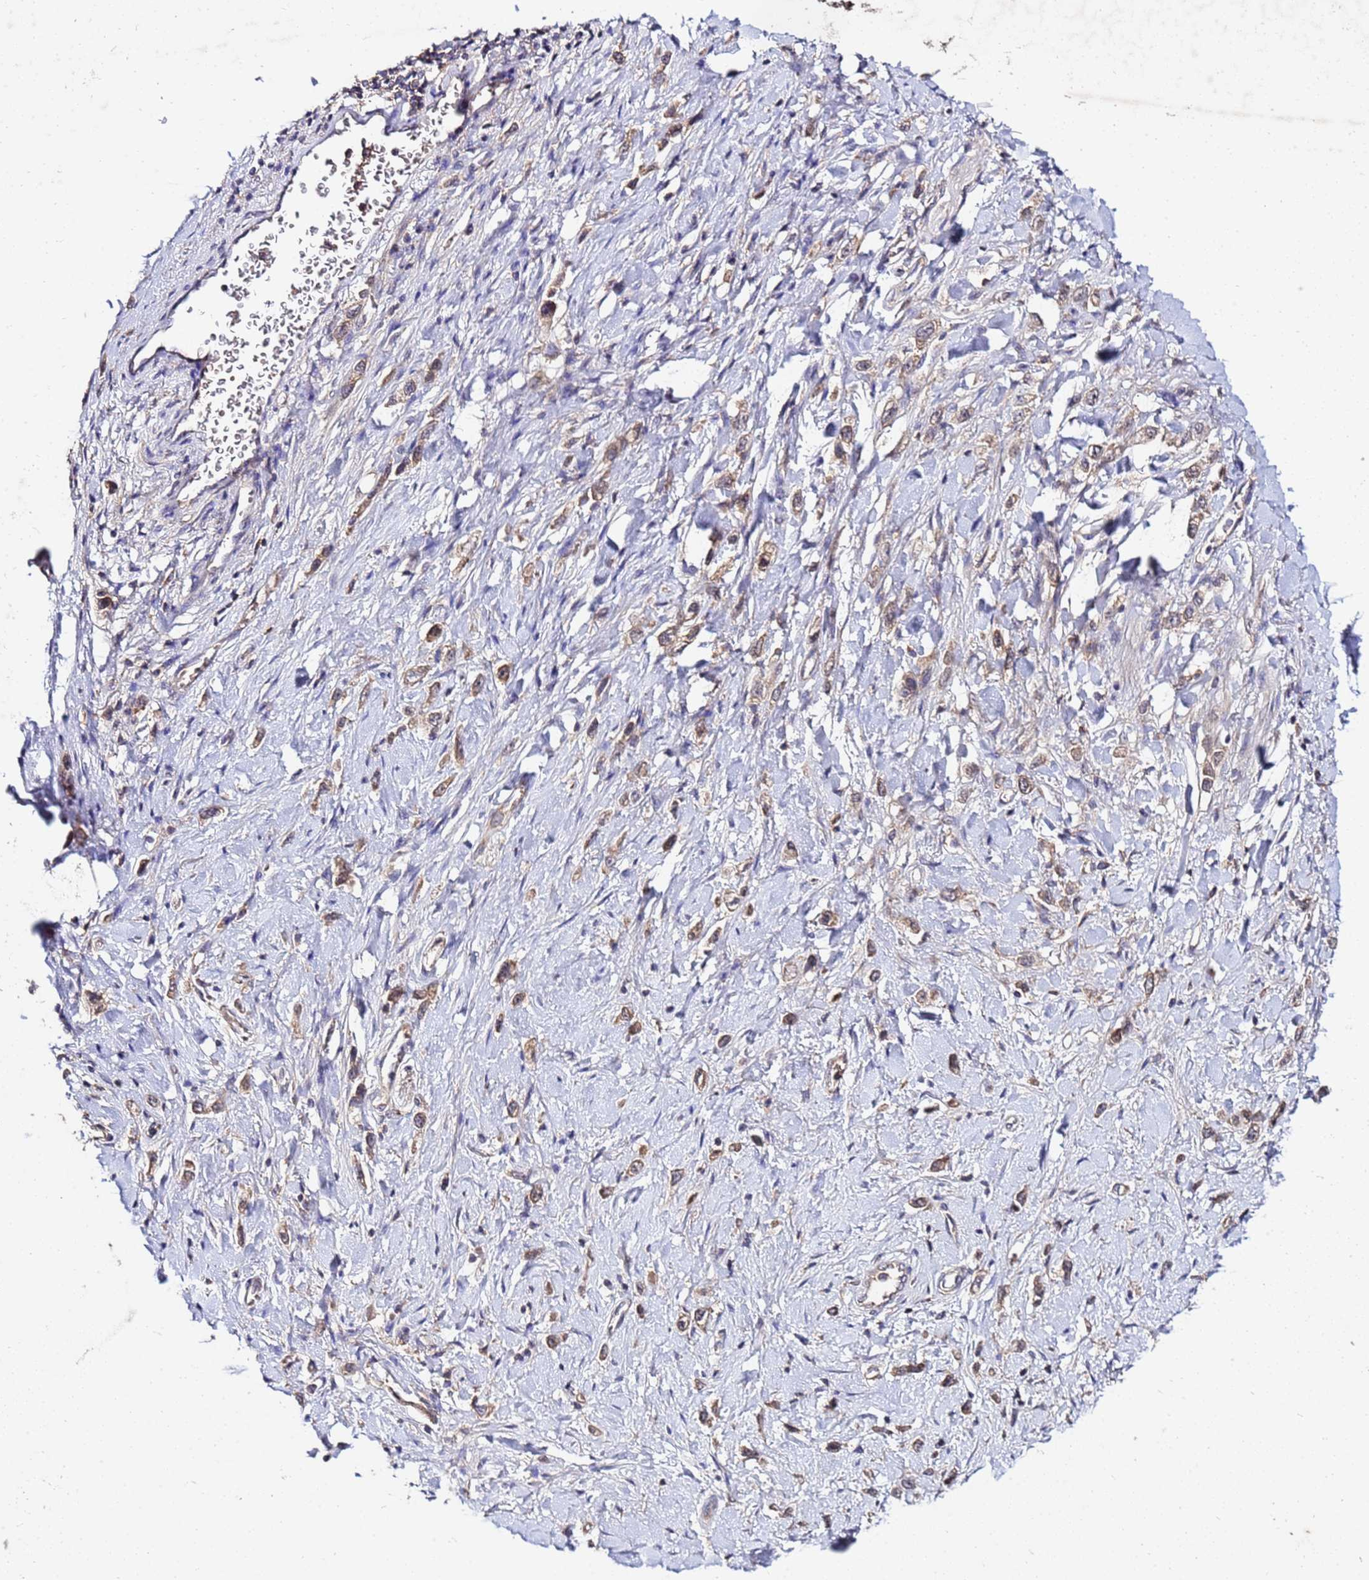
{"staining": {"intensity": "moderate", "quantity": ">75%", "location": "cytoplasmic/membranous"}, "tissue": "stomach cancer", "cell_type": "Tumor cells", "image_type": "cancer", "snomed": [{"axis": "morphology", "description": "Adenocarcinoma, NOS"}, {"axis": "topography", "description": "Stomach"}], "caption": "Protein expression analysis of adenocarcinoma (stomach) exhibits moderate cytoplasmic/membranous expression in about >75% of tumor cells. Using DAB (brown) and hematoxylin (blue) stains, captured at high magnification using brightfield microscopy.", "gene": "GSPT2", "patient": {"sex": "female", "age": 65}}